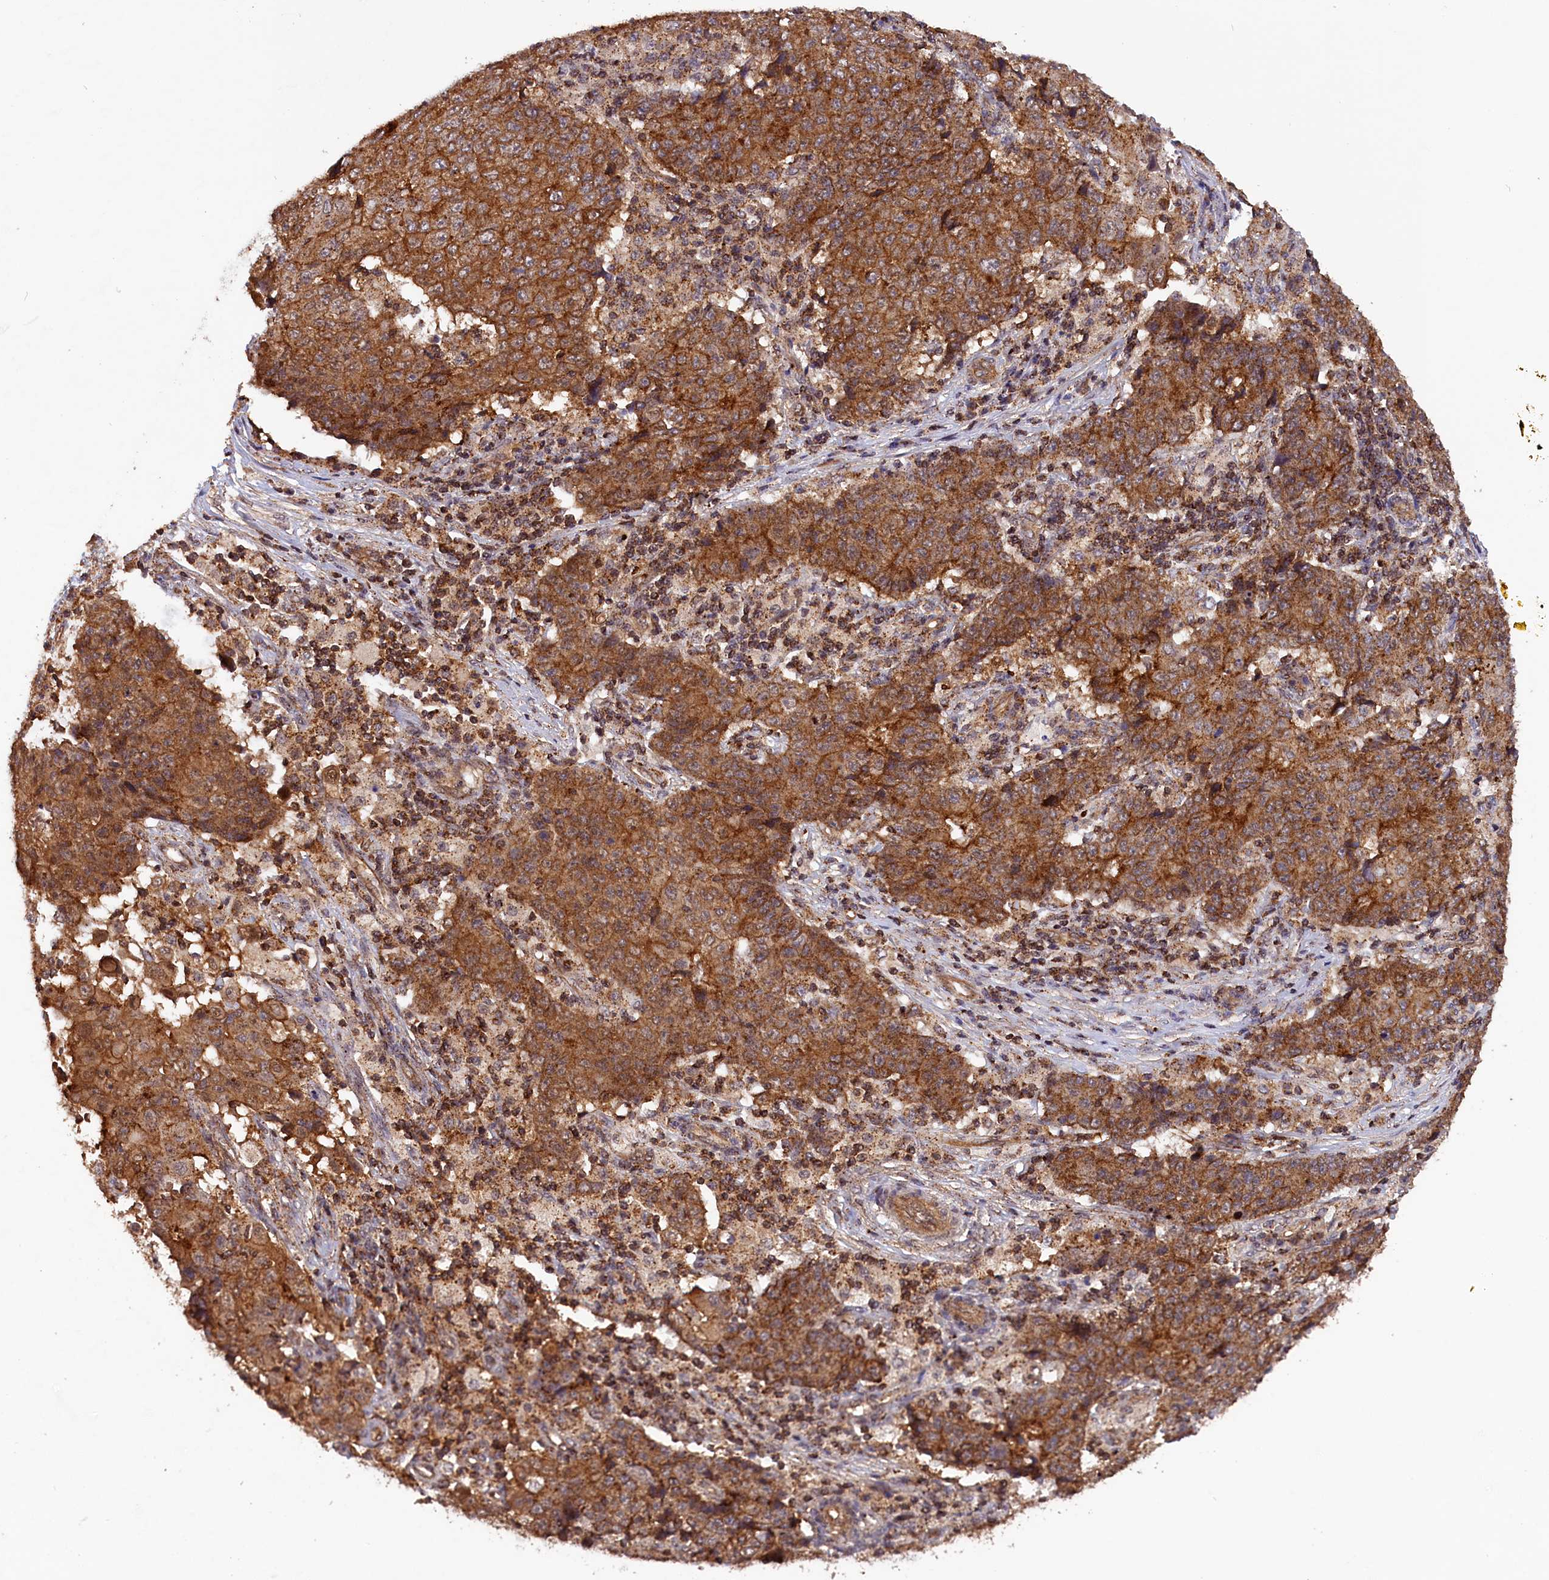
{"staining": {"intensity": "strong", "quantity": ">75%", "location": "cytoplasmic/membranous"}, "tissue": "ovarian cancer", "cell_type": "Tumor cells", "image_type": "cancer", "snomed": [{"axis": "morphology", "description": "Carcinoma, endometroid"}, {"axis": "topography", "description": "Ovary"}], "caption": "About >75% of tumor cells in human ovarian endometroid carcinoma reveal strong cytoplasmic/membranous protein staining as visualized by brown immunohistochemical staining.", "gene": "IST1", "patient": {"sex": "female", "age": 42}}